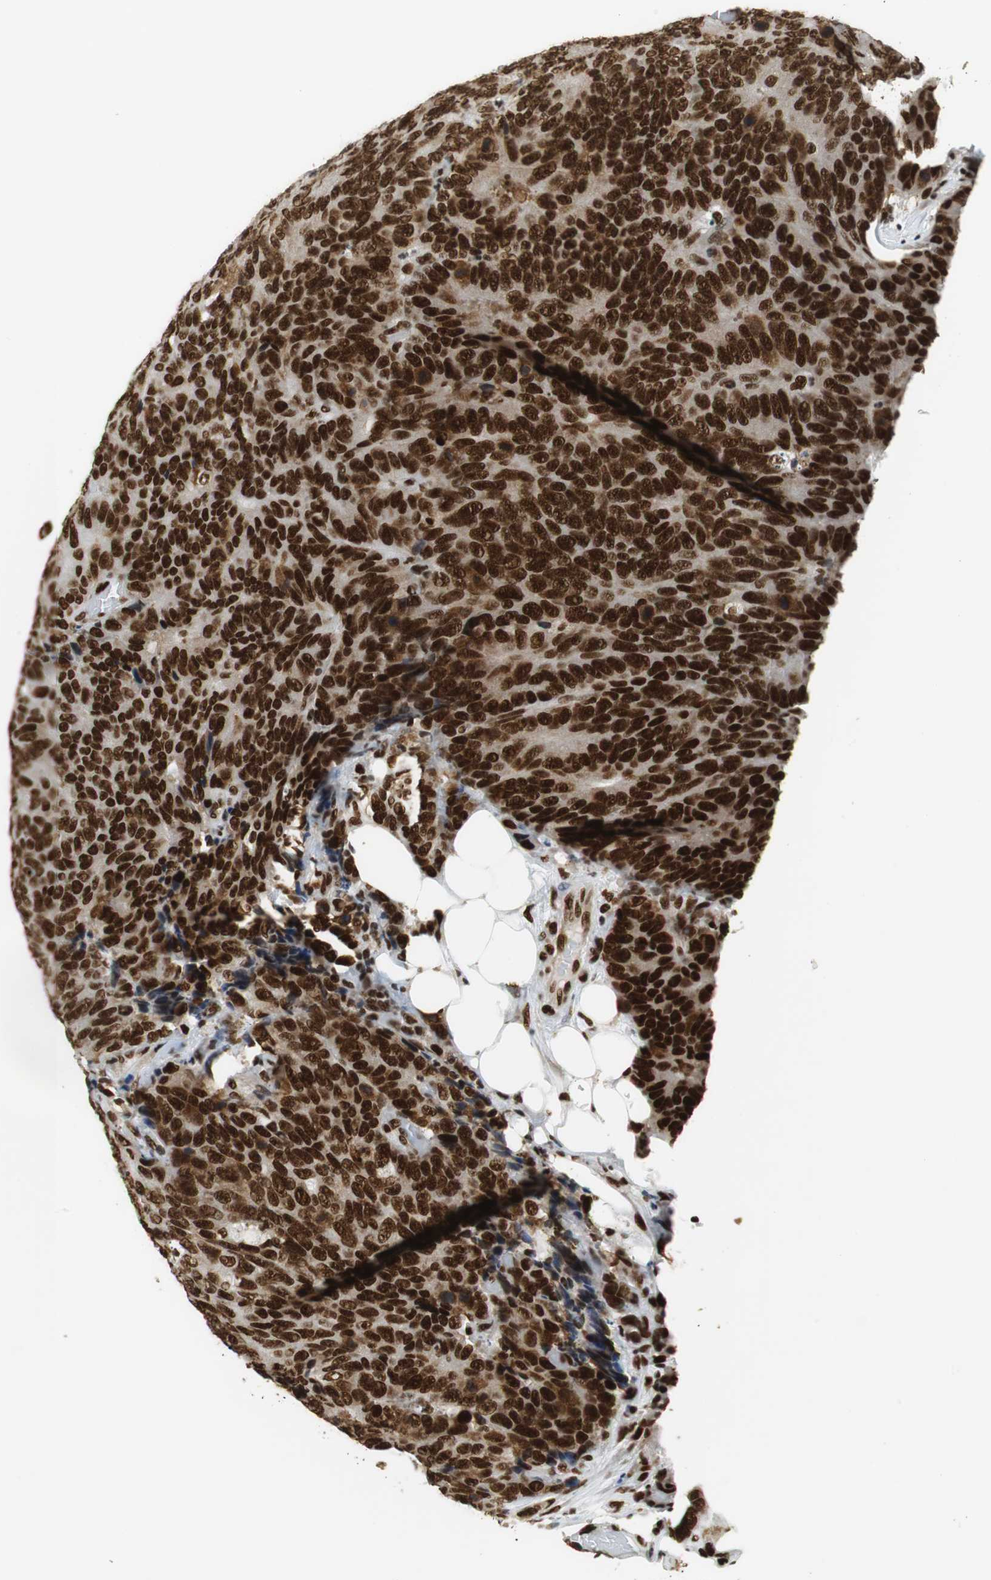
{"staining": {"intensity": "strong", "quantity": ">75%", "location": "nuclear"}, "tissue": "colorectal cancer", "cell_type": "Tumor cells", "image_type": "cancer", "snomed": [{"axis": "morphology", "description": "Adenocarcinoma, NOS"}, {"axis": "topography", "description": "Colon"}], "caption": "Immunohistochemical staining of colorectal cancer (adenocarcinoma) shows high levels of strong nuclear protein positivity in about >75% of tumor cells. (DAB IHC, brown staining for protein, blue staining for nuclei).", "gene": "PRKDC", "patient": {"sex": "female", "age": 86}}